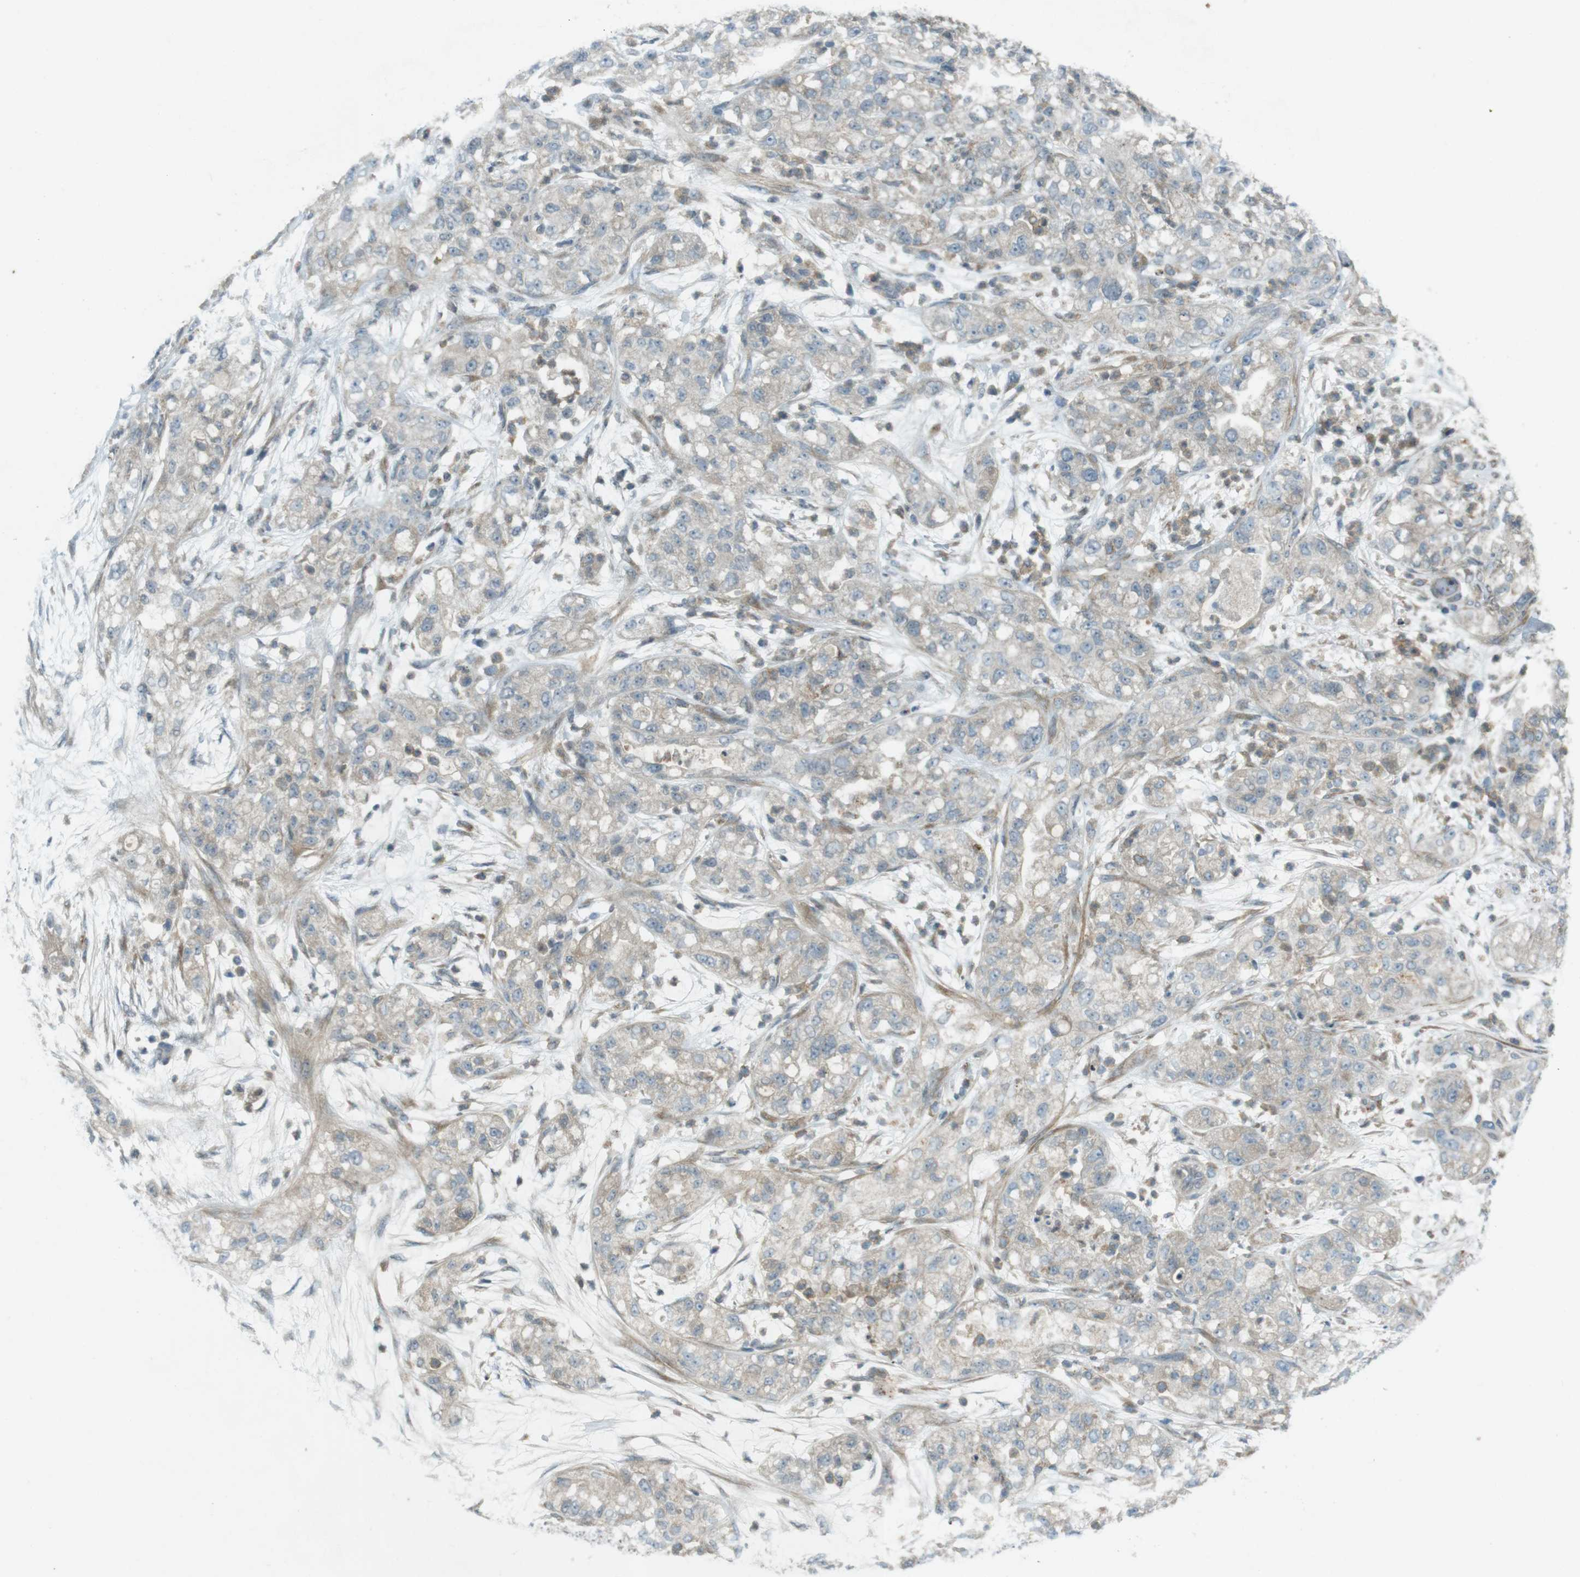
{"staining": {"intensity": "negative", "quantity": "none", "location": "none"}, "tissue": "pancreatic cancer", "cell_type": "Tumor cells", "image_type": "cancer", "snomed": [{"axis": "morphology", "description": "Adenocarcinoma, NOS"}, {"axis": "topography", "description": "Pancreas"}], "caption": "Immunohistochemistry photomicrograph of pancreatic adenocarcinoma stained for a protein (brown), which shows no positivity in tumor cells. (Stains: DAB immunohistochemistry (IHC) with hematoxylin counter stain, Microscopy: brightfield microscopy at high magnification).", "gene": "ZYX", "patient": {"sex": "female", "age": 78}}